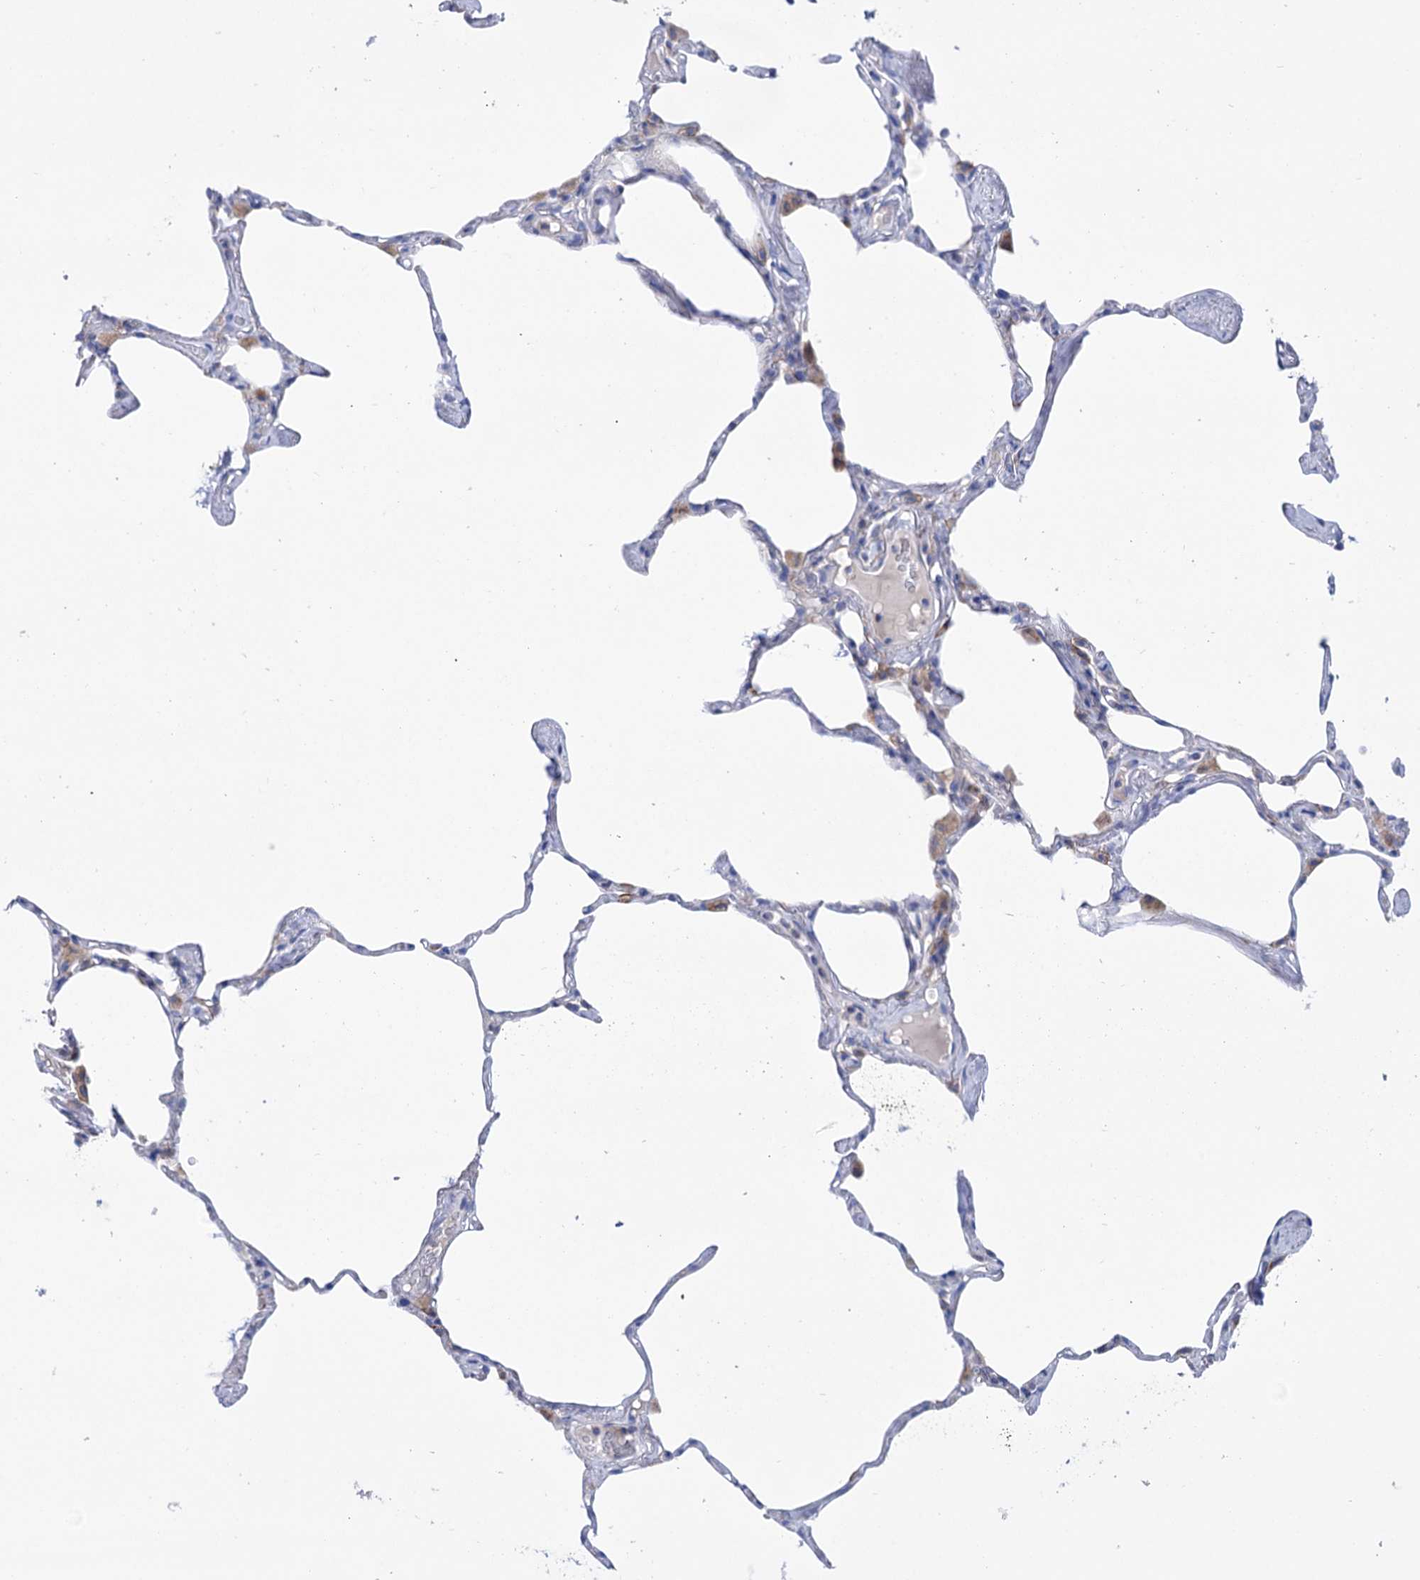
{"staining": {"intensity": "negative", "quantity": "none", "location": "none"}, "tissue": "lung", "cell_type": "Alveolar cells", "image_type": "normal", "snomed": [{"axis": "morphology", "description": "Normal tissue, NOS"}, {"axis": "topography", "description": "Lung"}], "caption": "IHC micrograph of unremarkable lung: lung stained with DAB reveals no significant protein positivity in alveolar cells. (DAB (3,3'-diaminobenzidine) immunohistochemistry (IHC) with hematoxylin counter stain).", "gene": "YARS2", "patient": {"sex": "male", "age": 65}}